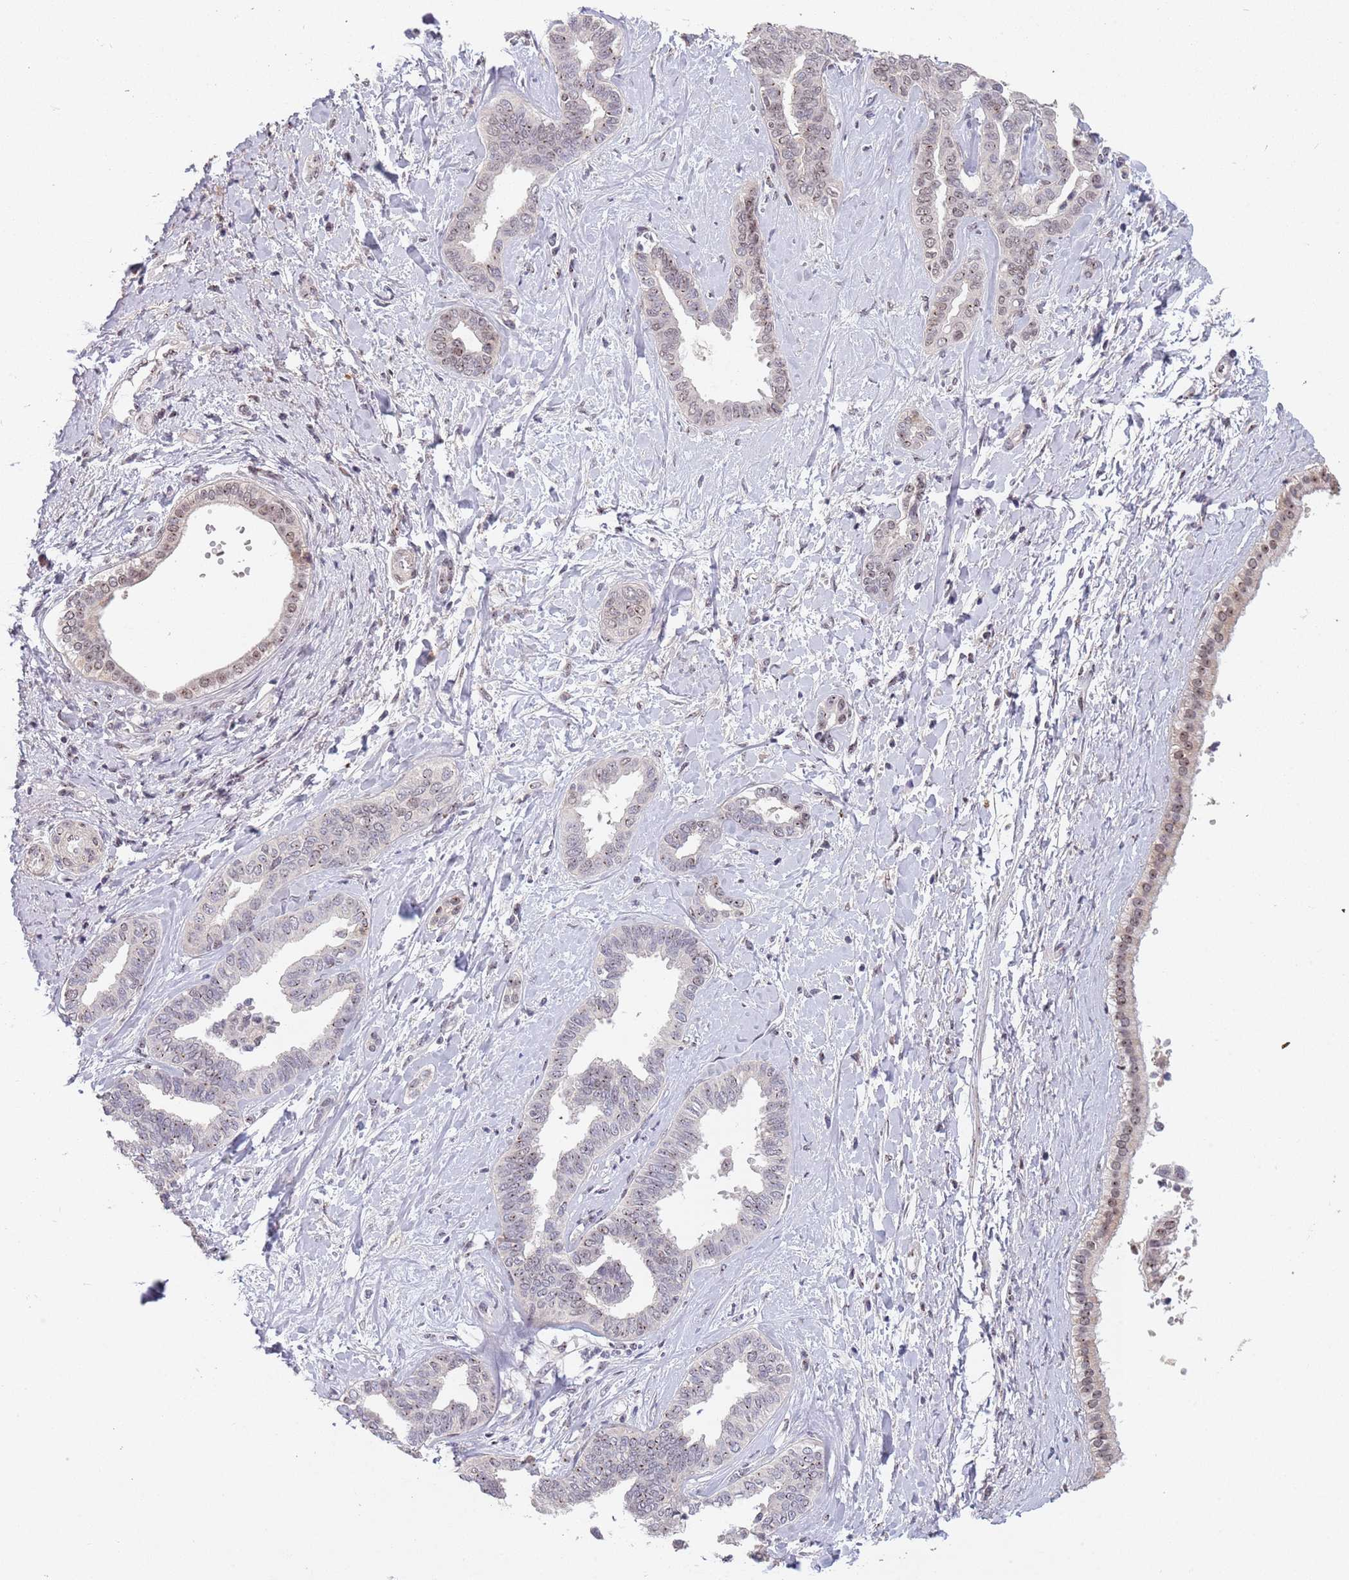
{"staining": {"intensity": "weak", "quantity": "<25%", "location": "nuclear"}, "tissue": "liver cancer", "cell_type": "Tumor cells", "image_type": "cancer", "snomed": [{"axis": "morphology", "description": "Cholangiocarcinoma"}, {"axis": "topography", "description": "Liver"}], "caption": "Immunohistochemistry micrograph of neoplastic tissue: human cholangiocarcinoma (liver) stained with DAB (3,3'-diaminobenzidine) shows no significant protein positivity in tumor cells.", "gene": "CIZ1", "patient": {"sex": "female", "age": 77}}